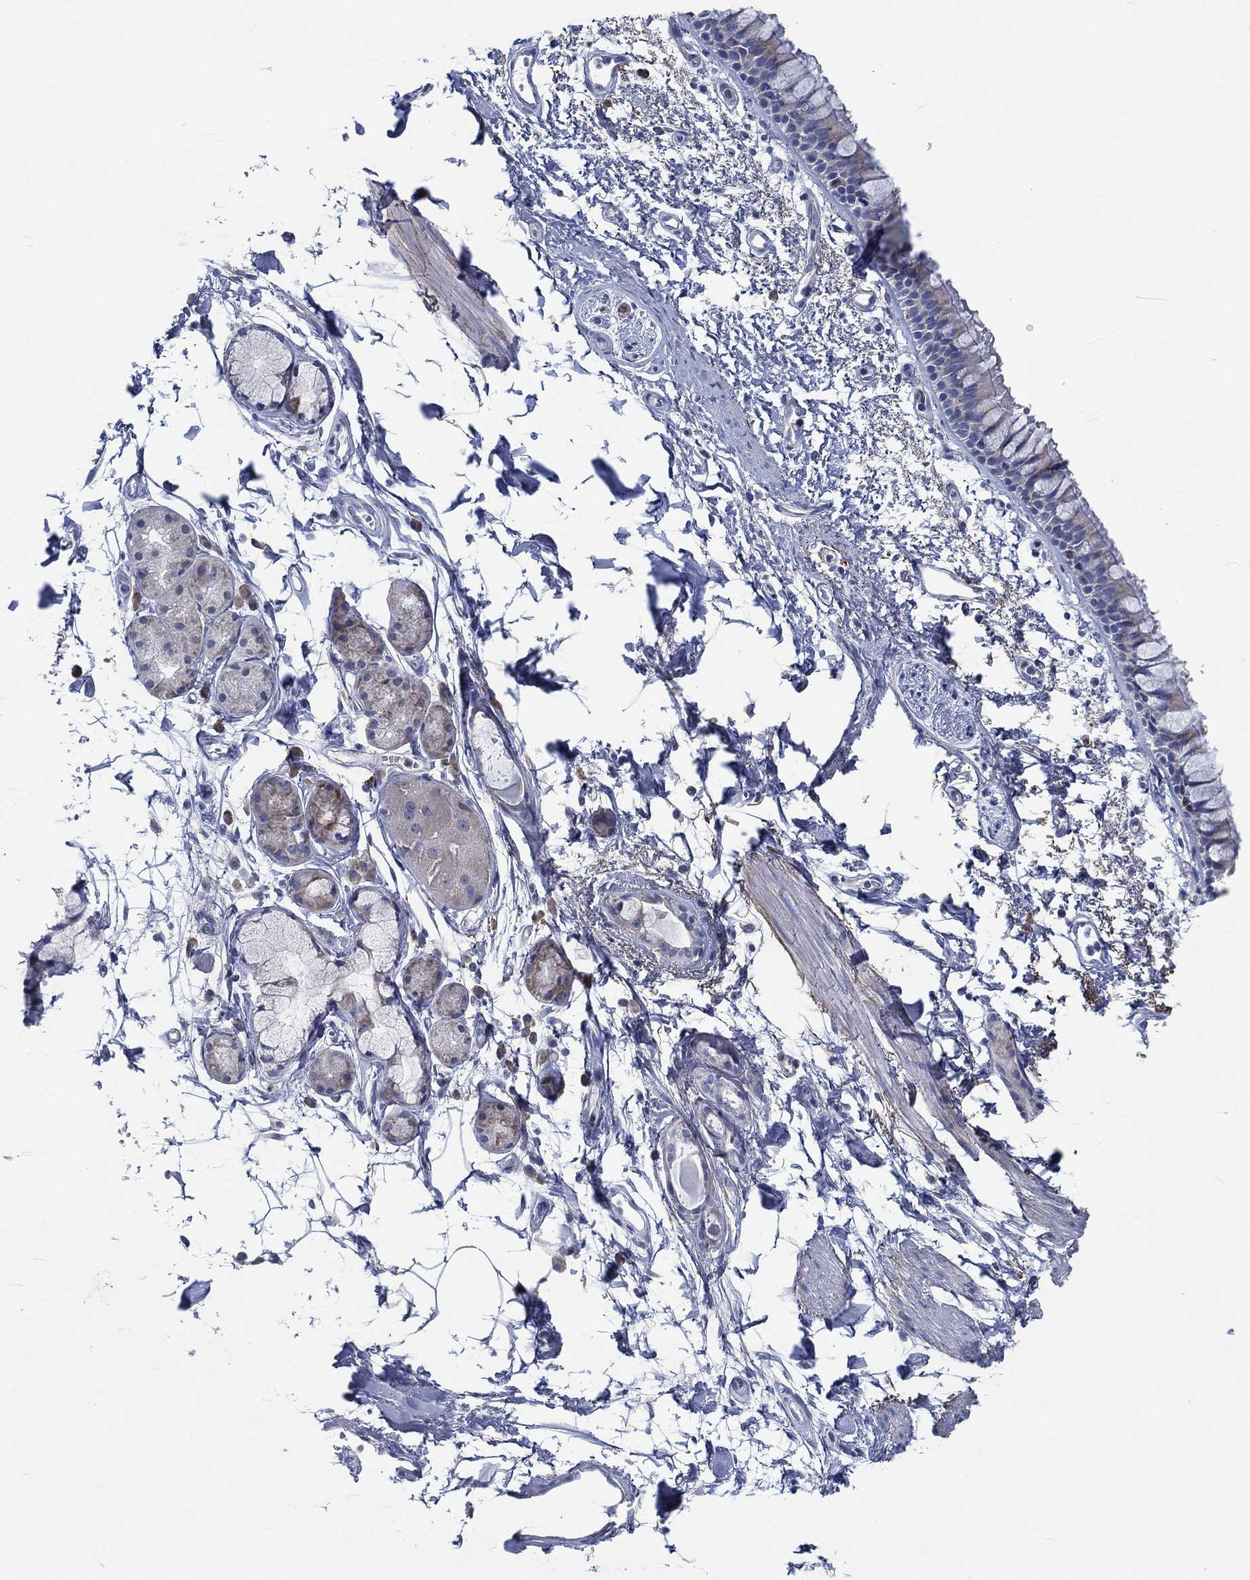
{"staining": {"intensity": "negative", "quantity": "none", "location": "none"}, "tissue": "bronchus", "cell_type": "Respiratory epithelial cells", "image_type": "normal", "snomed": [{"axis": "morphology", "description": "Normal tissue, NOS"}, {"axis": "topography", "description": "Cartilage tissue"}, {"axis": "topography", "description": "Bronchus"}], "caption": "High power microscopy histopathology image of an IHC image of normal bronchus, revealing no significant positivity in respiratory epithelial cells. (Stains: DAB (3,3'-diaminobenzidine) immunohistochemistry with hematoxylin counter stain, Microscopy: brightfield microscopy at high magnification).", "gene": "MMP24", "patient": {"sex": "male", "age": 66}}